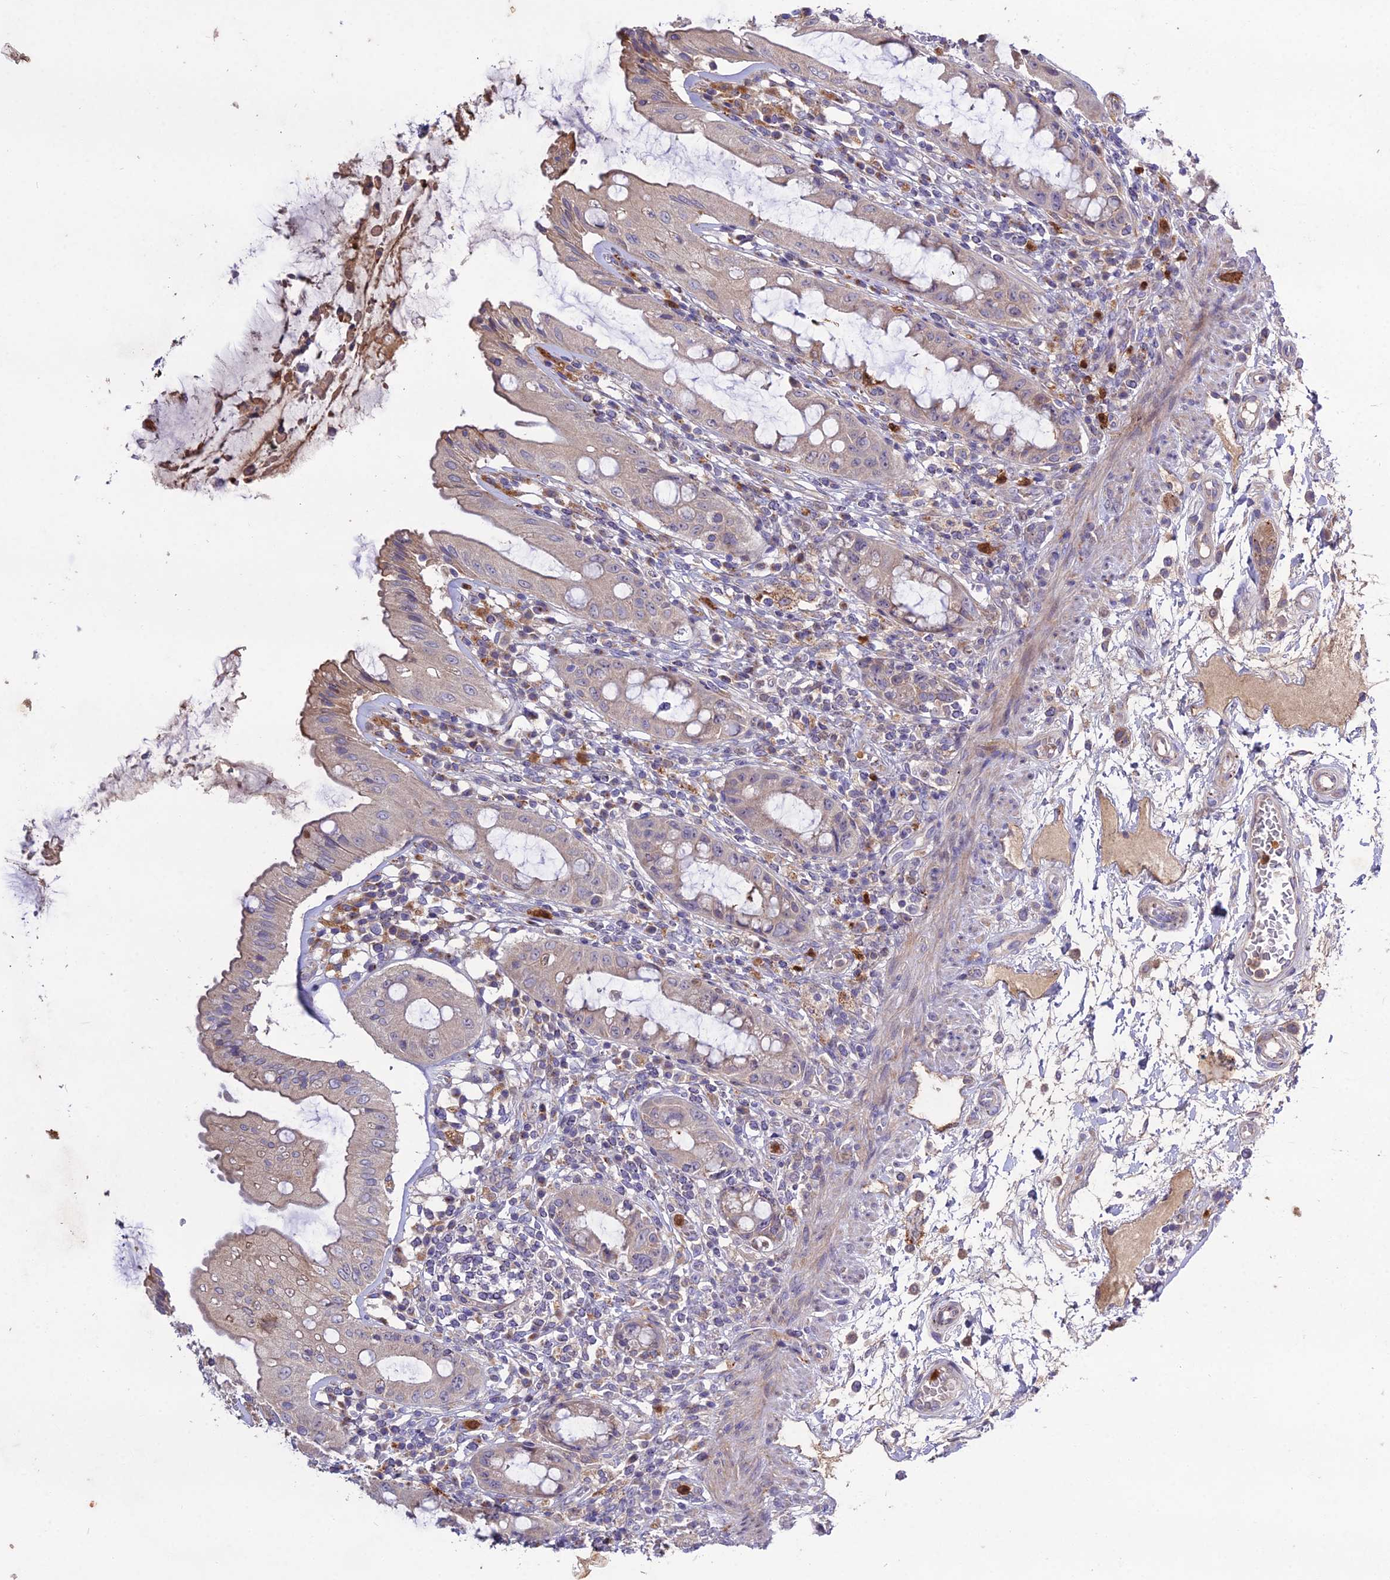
{"staining": {"intensity": "weak", "quantity": "25%-75%", "location": "cytoplasmic/membranous"}, "tissue": "rectum", "cell_type": "Glandular cells", "image_type": "normal", "snomed": [{"axis": "morphology", "description": "Normal tissue, NOS"}, {"axis": "topography", "description": "Rectum"}], "caption": "IHC of unremarkable human rectum demonstrates low levels of weak cytoplasmic/membranous positivity in approximately 25%-75% of glandular cells. (DAB (3,3'-diaminobenzidine) = brown stain, brightfield microscopy at high magnification).", "gene": "EID2", "patient": {"sex": "female", "age": 57}}